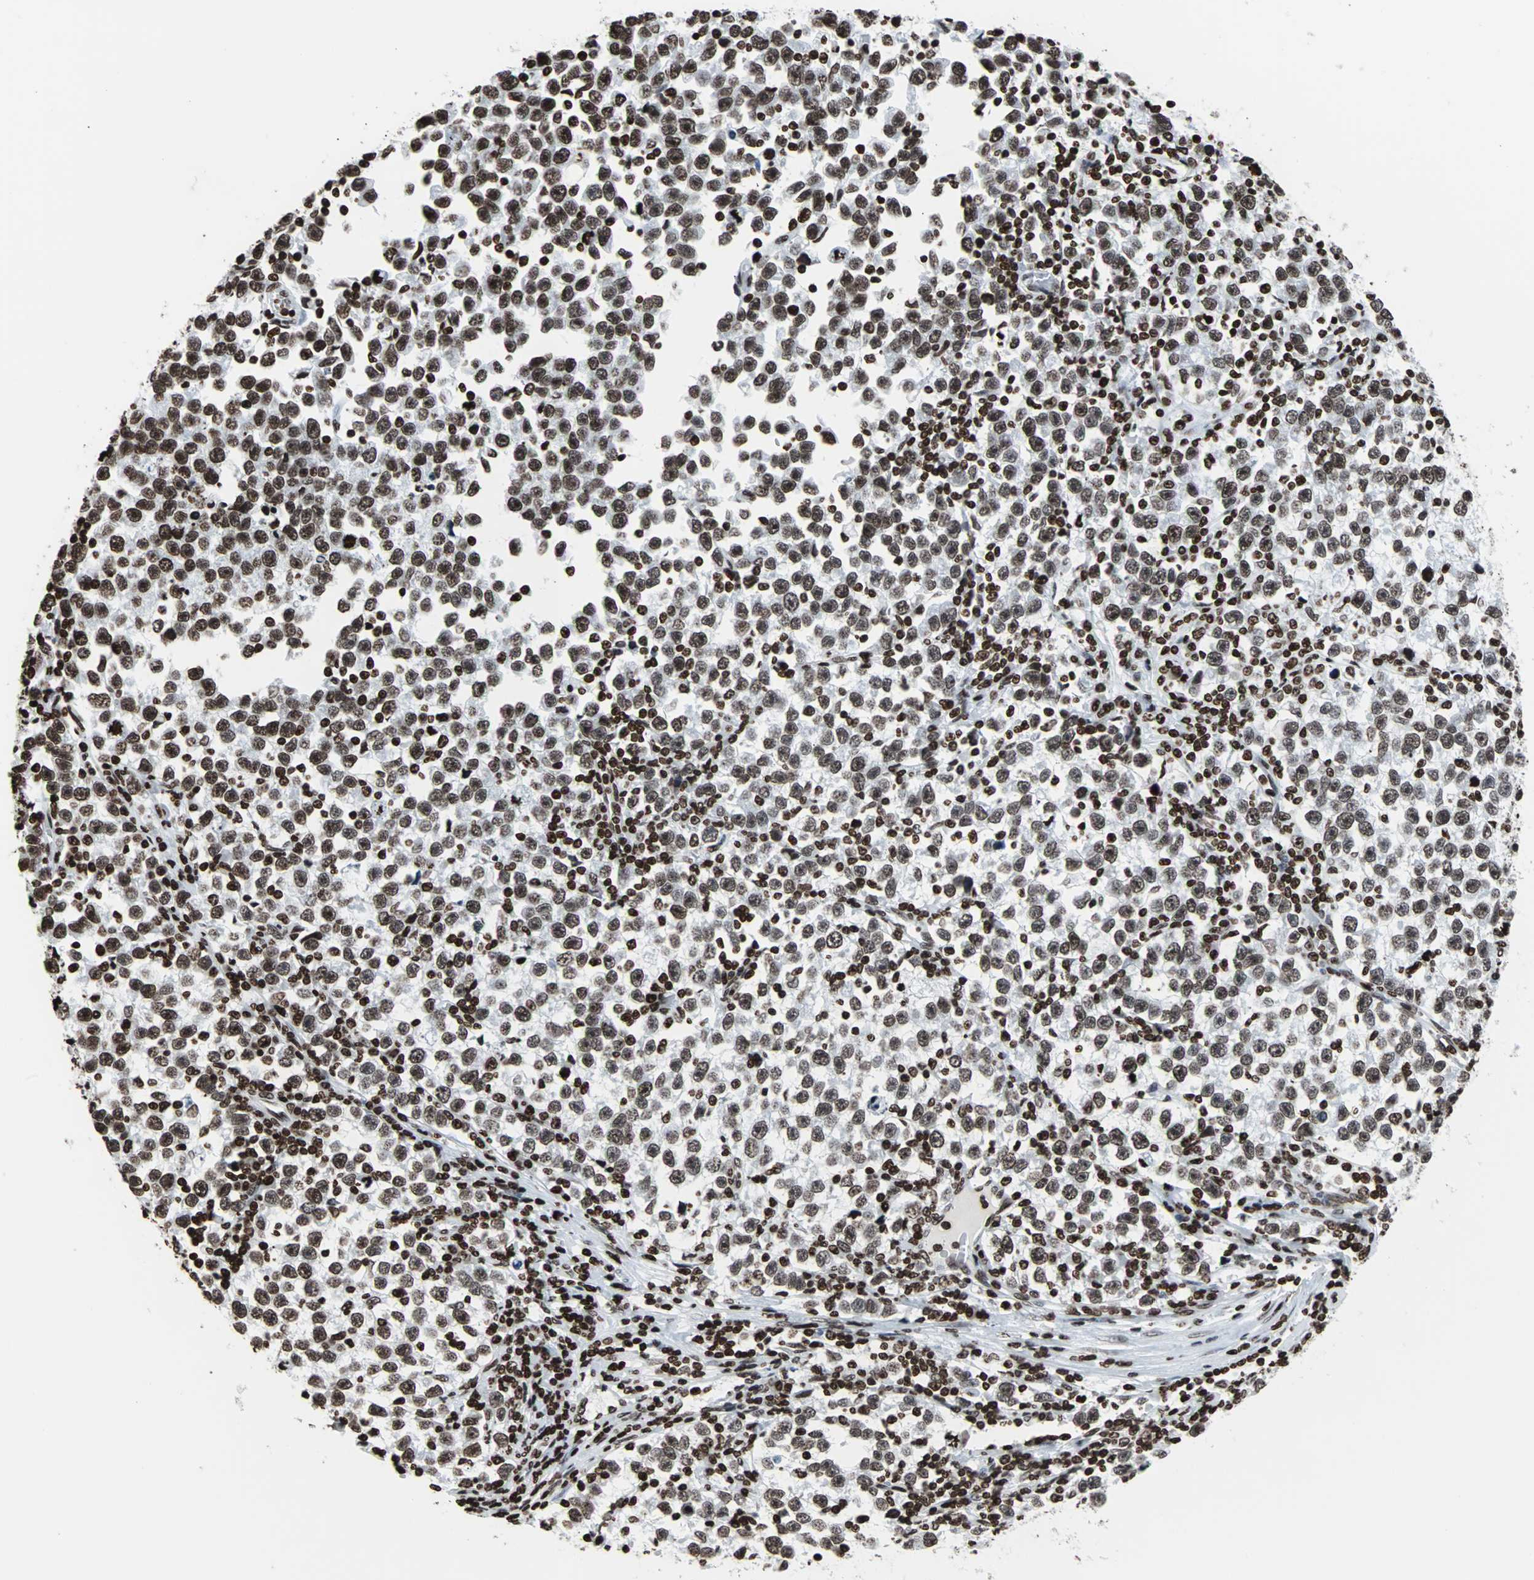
{"staining": {"intensity": "strong", "quantity": ">75%", "location": "nuclear"}, "tissue": "testis cancer", "cell_type": "Tumor cells", "image_type": "cancer", "snomed": [{"axis": "morphology", "description": "Seminoma, NOS"}, {"axis": "topography", "description": "Testis"}], "caption": "IHC of testis cancer reveals high levels of strong nuclear staining in about >75% of tumor cells. The staining is performed using DAB brown chromogen to label protein expression. The nuclei are counter-stained blue using hematoxylin.", "gene": "H2BC18", "patient": {"sex": "male", "age": 43}}